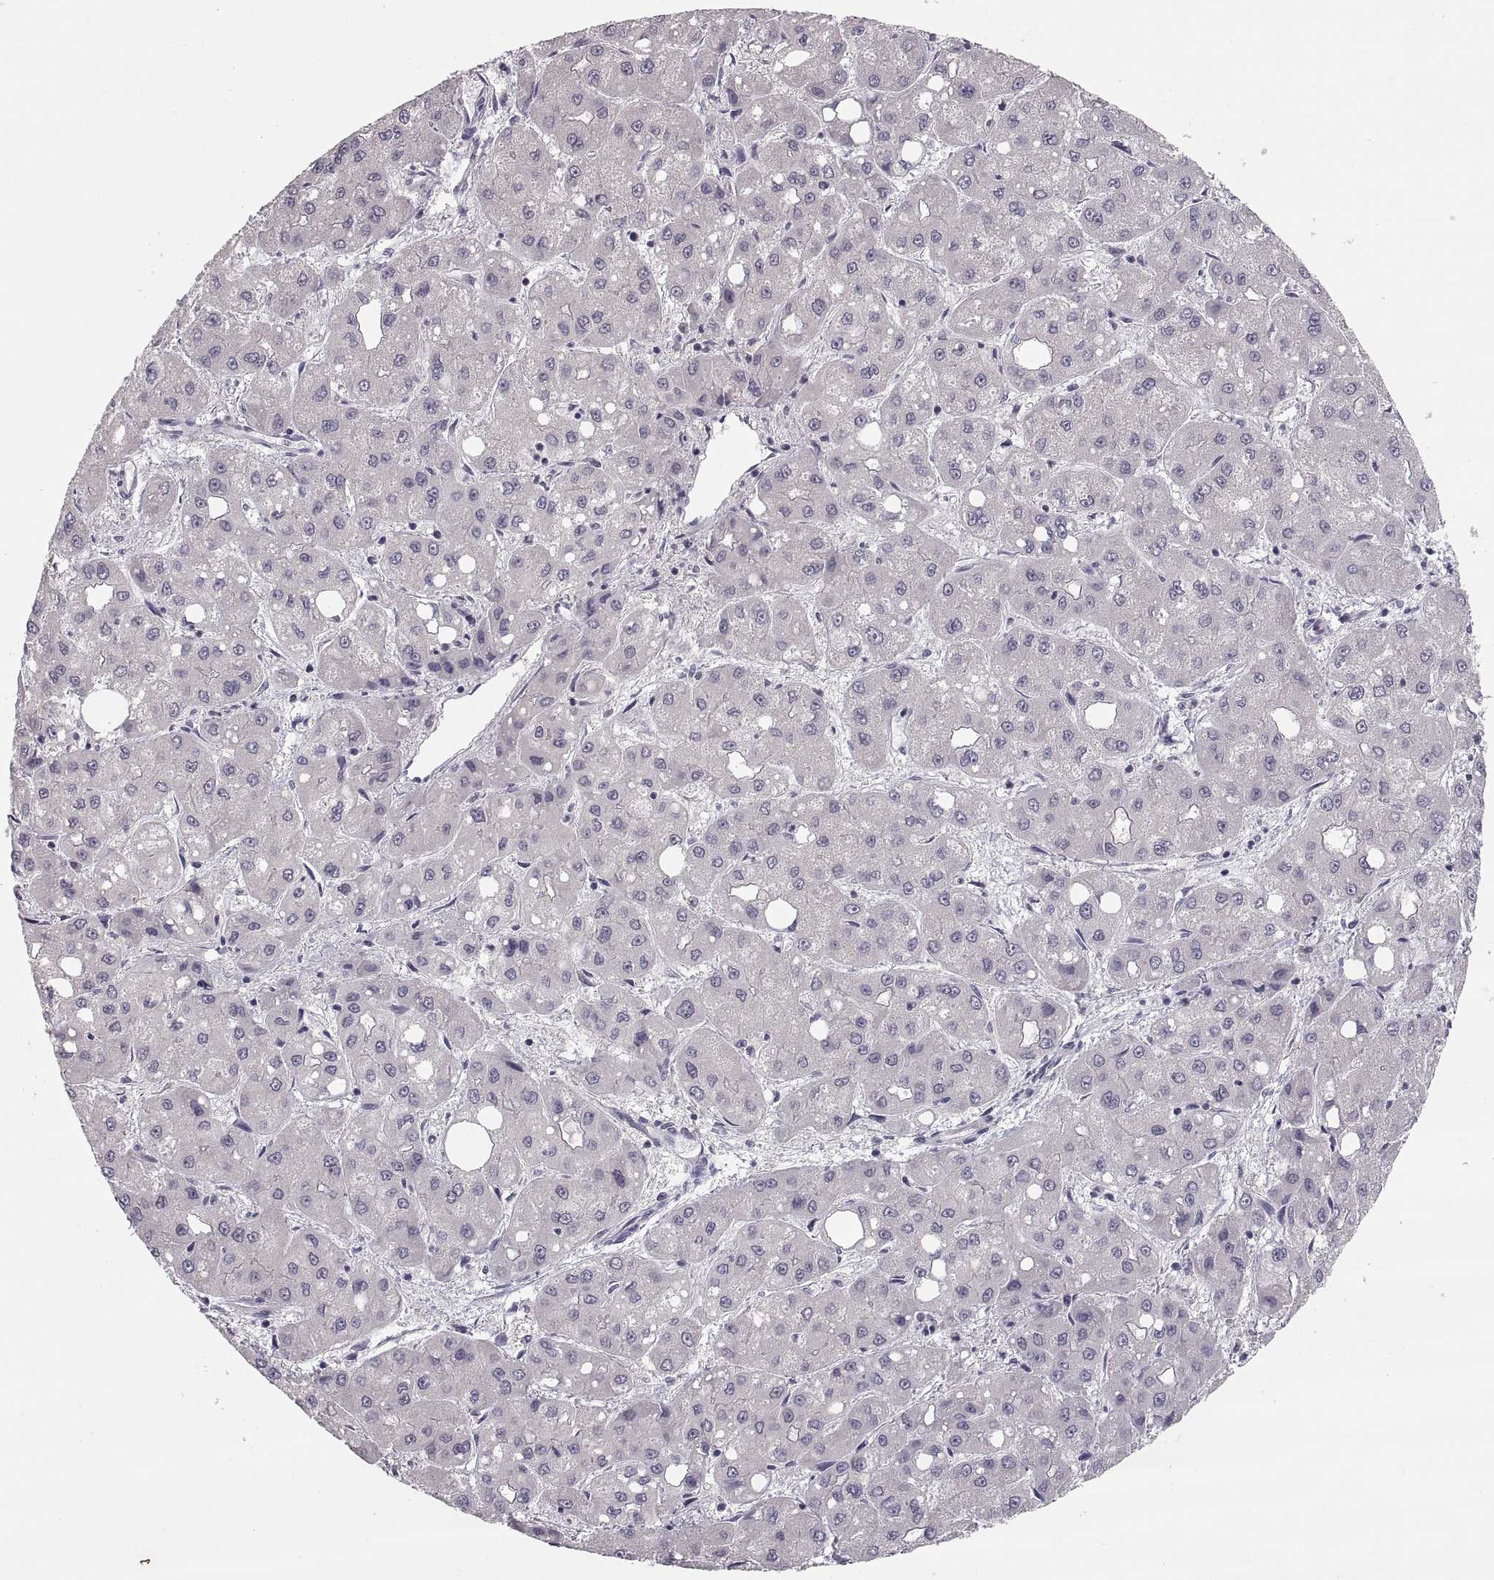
{"staining": {"intensity": "negative", "quantity": "none", "location": "none"}, "tissue": "liver cancer", "cell_type": "Tumor cells", "image_type": "cancer", "snomed": [{"axis": "morphology", "description": "Carcinoma, Hepatocellular, NOS"}, {"axis": "topography", "description": "Liver"}], "caption": "This is an IHC photomicrograph of hepatocellular carcinoma (liver). There is no expression in tumor cells.", "gene": "PAX2", "patient": {"sex": "male", "age": 73}}